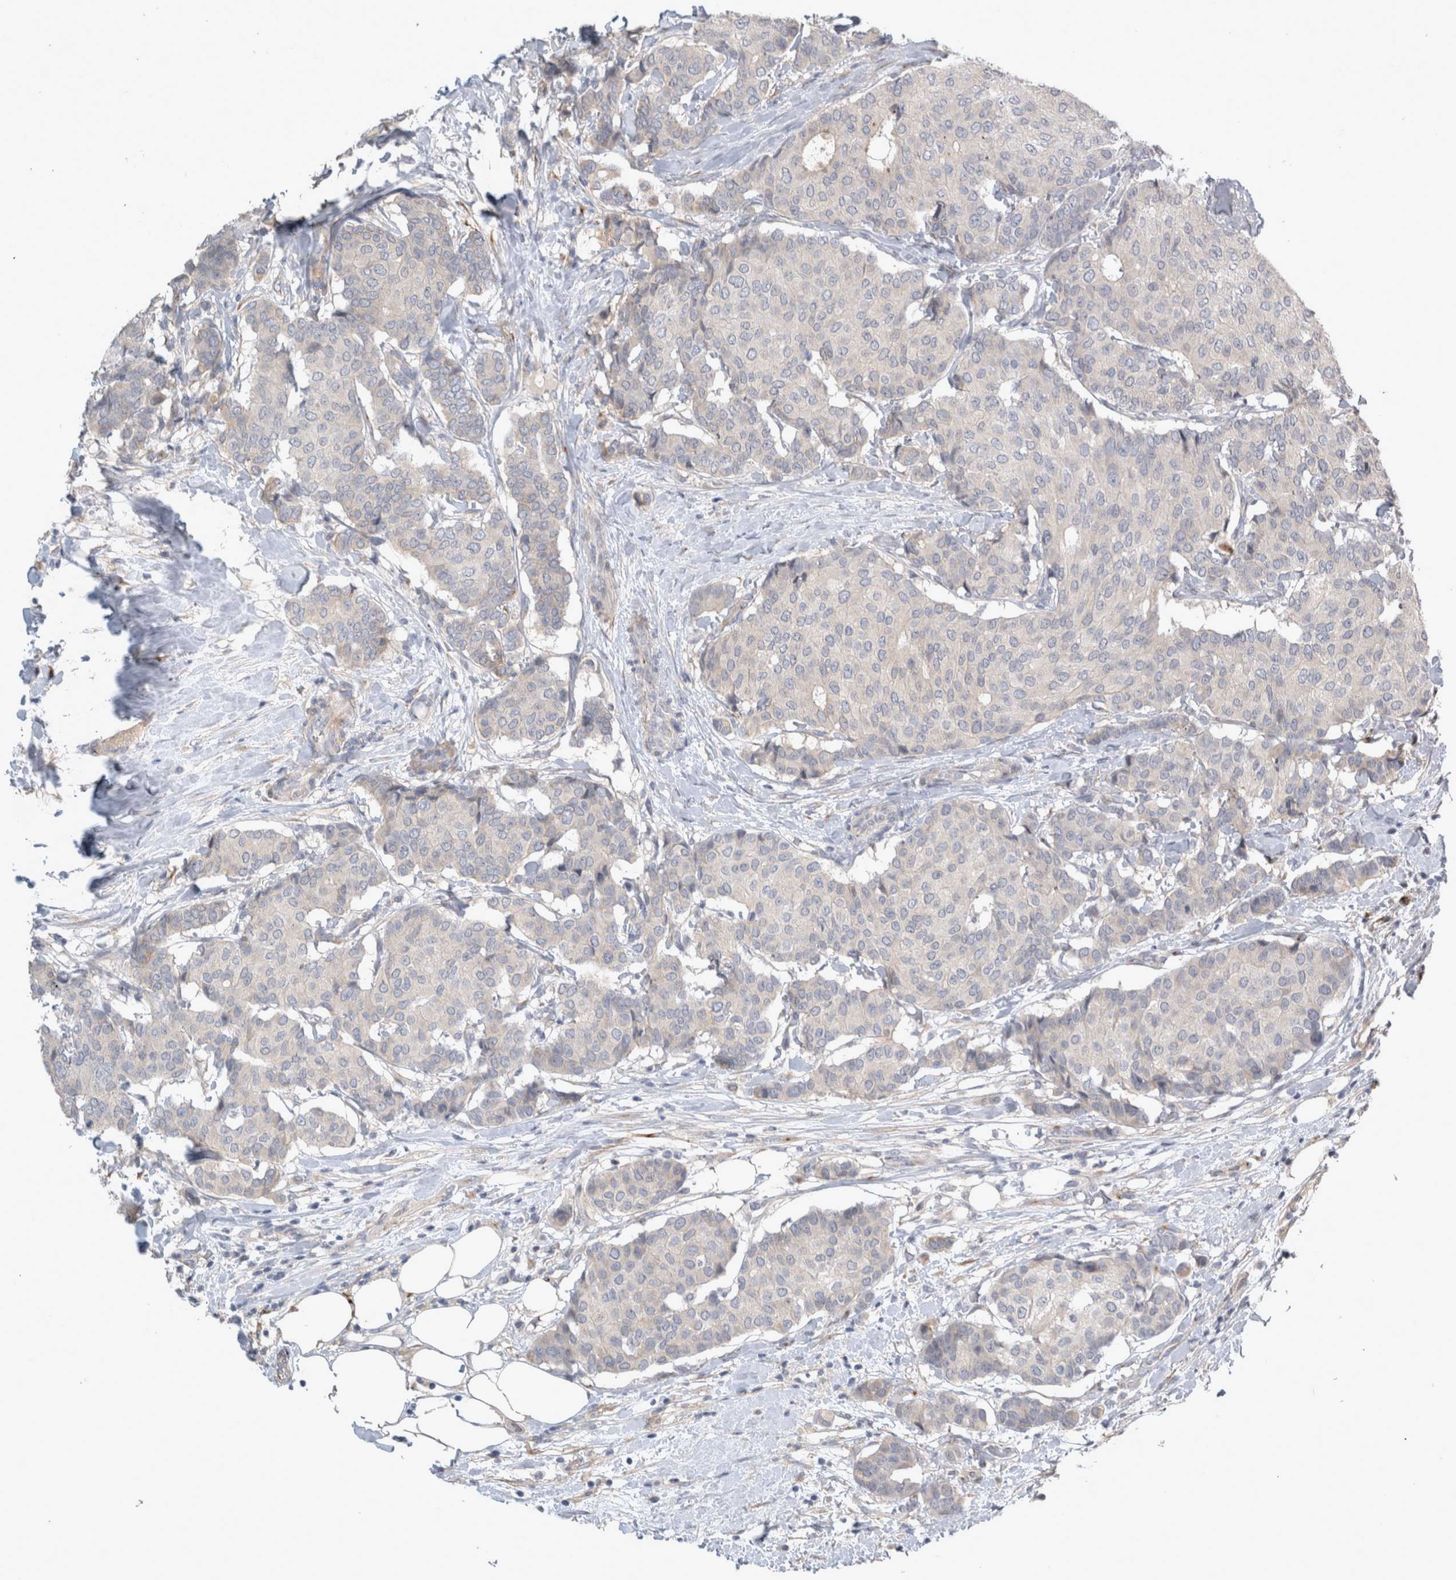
{"staining": {"intensity": "negative", "quantity": "none", "location": "none"}, "tissue": "breast cancer", "cell_type": "Tumor cells", "image_type": "cancer", "snomed": [{"axis": "morphology", "description": "Duct carcinoma"}, {"axis": "topography", "description": "Breast"}], "caption": "This is an IHC image of infiltrating ductal carcinoma (breast). There is no expression in tumor cells.", "gene": "SLC22A11", "patient": {"sex": "female", "age": 75}}